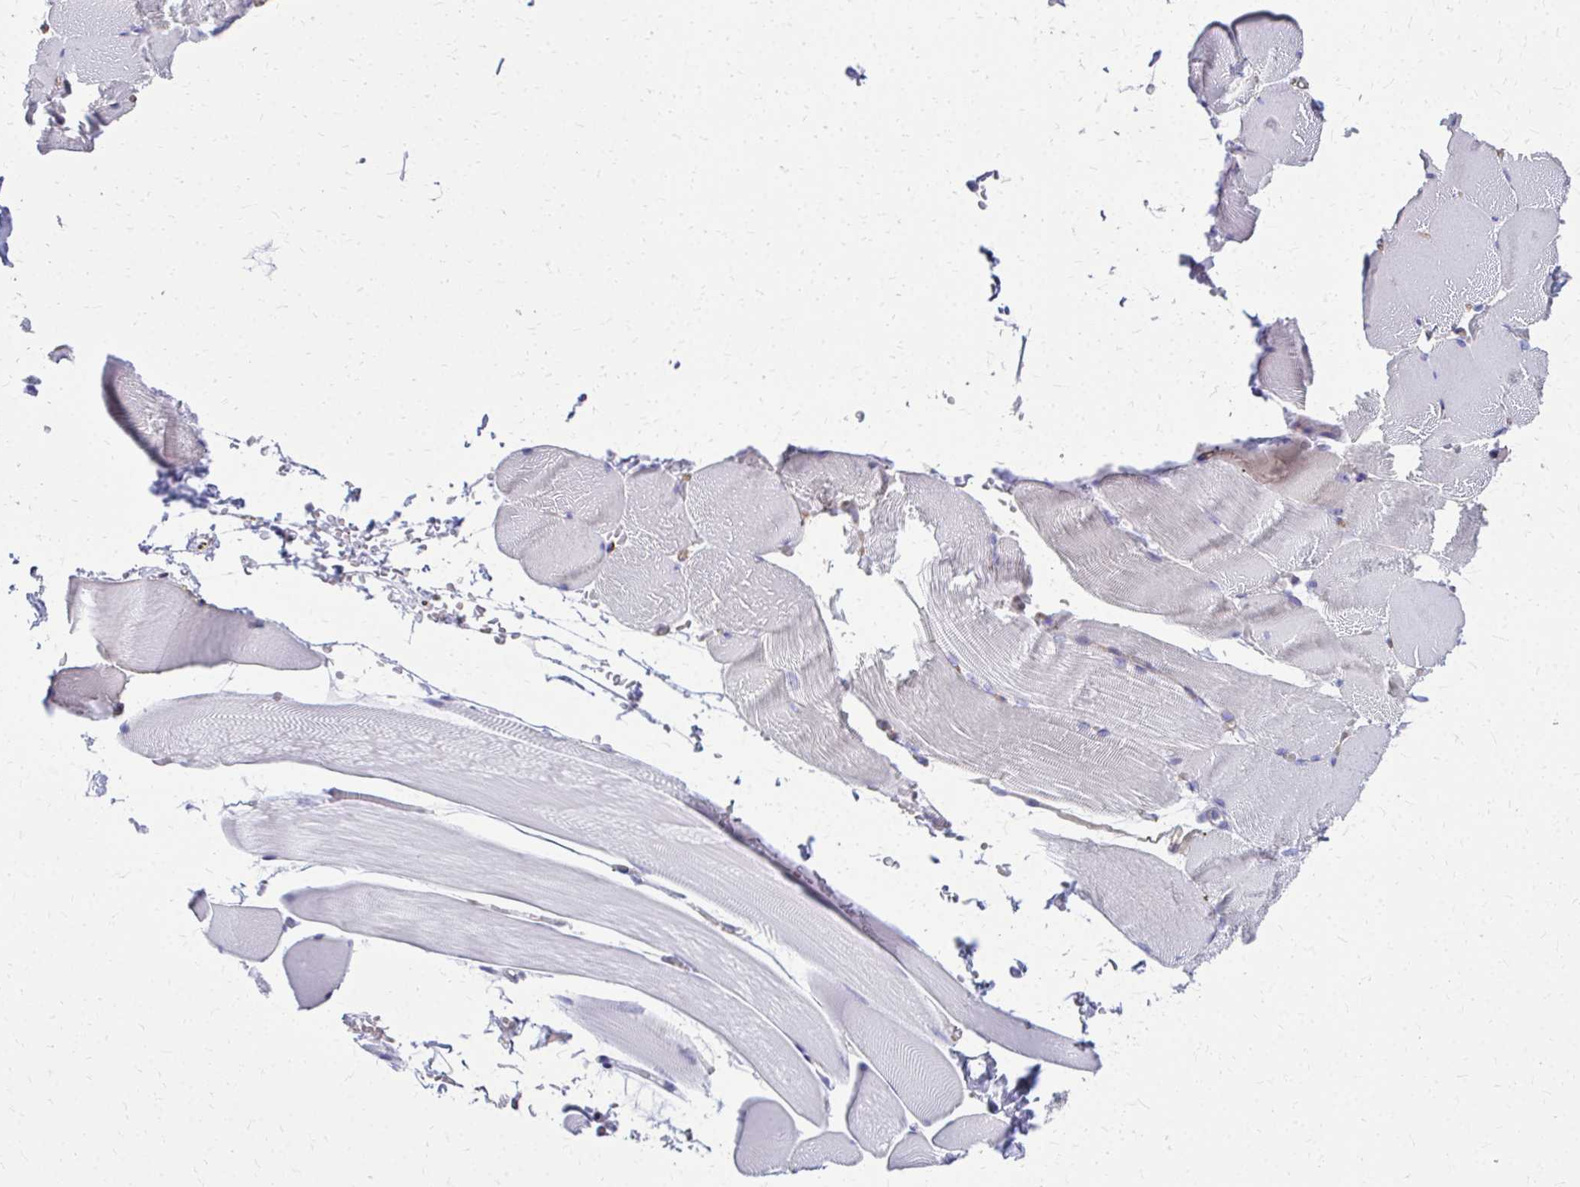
{"staining": {"intensity": "negative", "quantity": "none", "location": "none"}, "tissue": "skeletal muscle", "cell_type": "Myocytes", "image_type": "normal", "snomed": [{"axis": "morphology", "description": "Normal tissue, NOS"}, {"axis": "topography", "description": "Skeletal muscle"}], "caption": "DAB immunohistochemical staining of unremarkable human skeletal muscle shows no significant positivity in myocytes. (Brightfield microscopy of DAB immunohistochemistry at high magnification).", "gene": "TPSG1", "patient": {"sex": "female", "age": 37}}